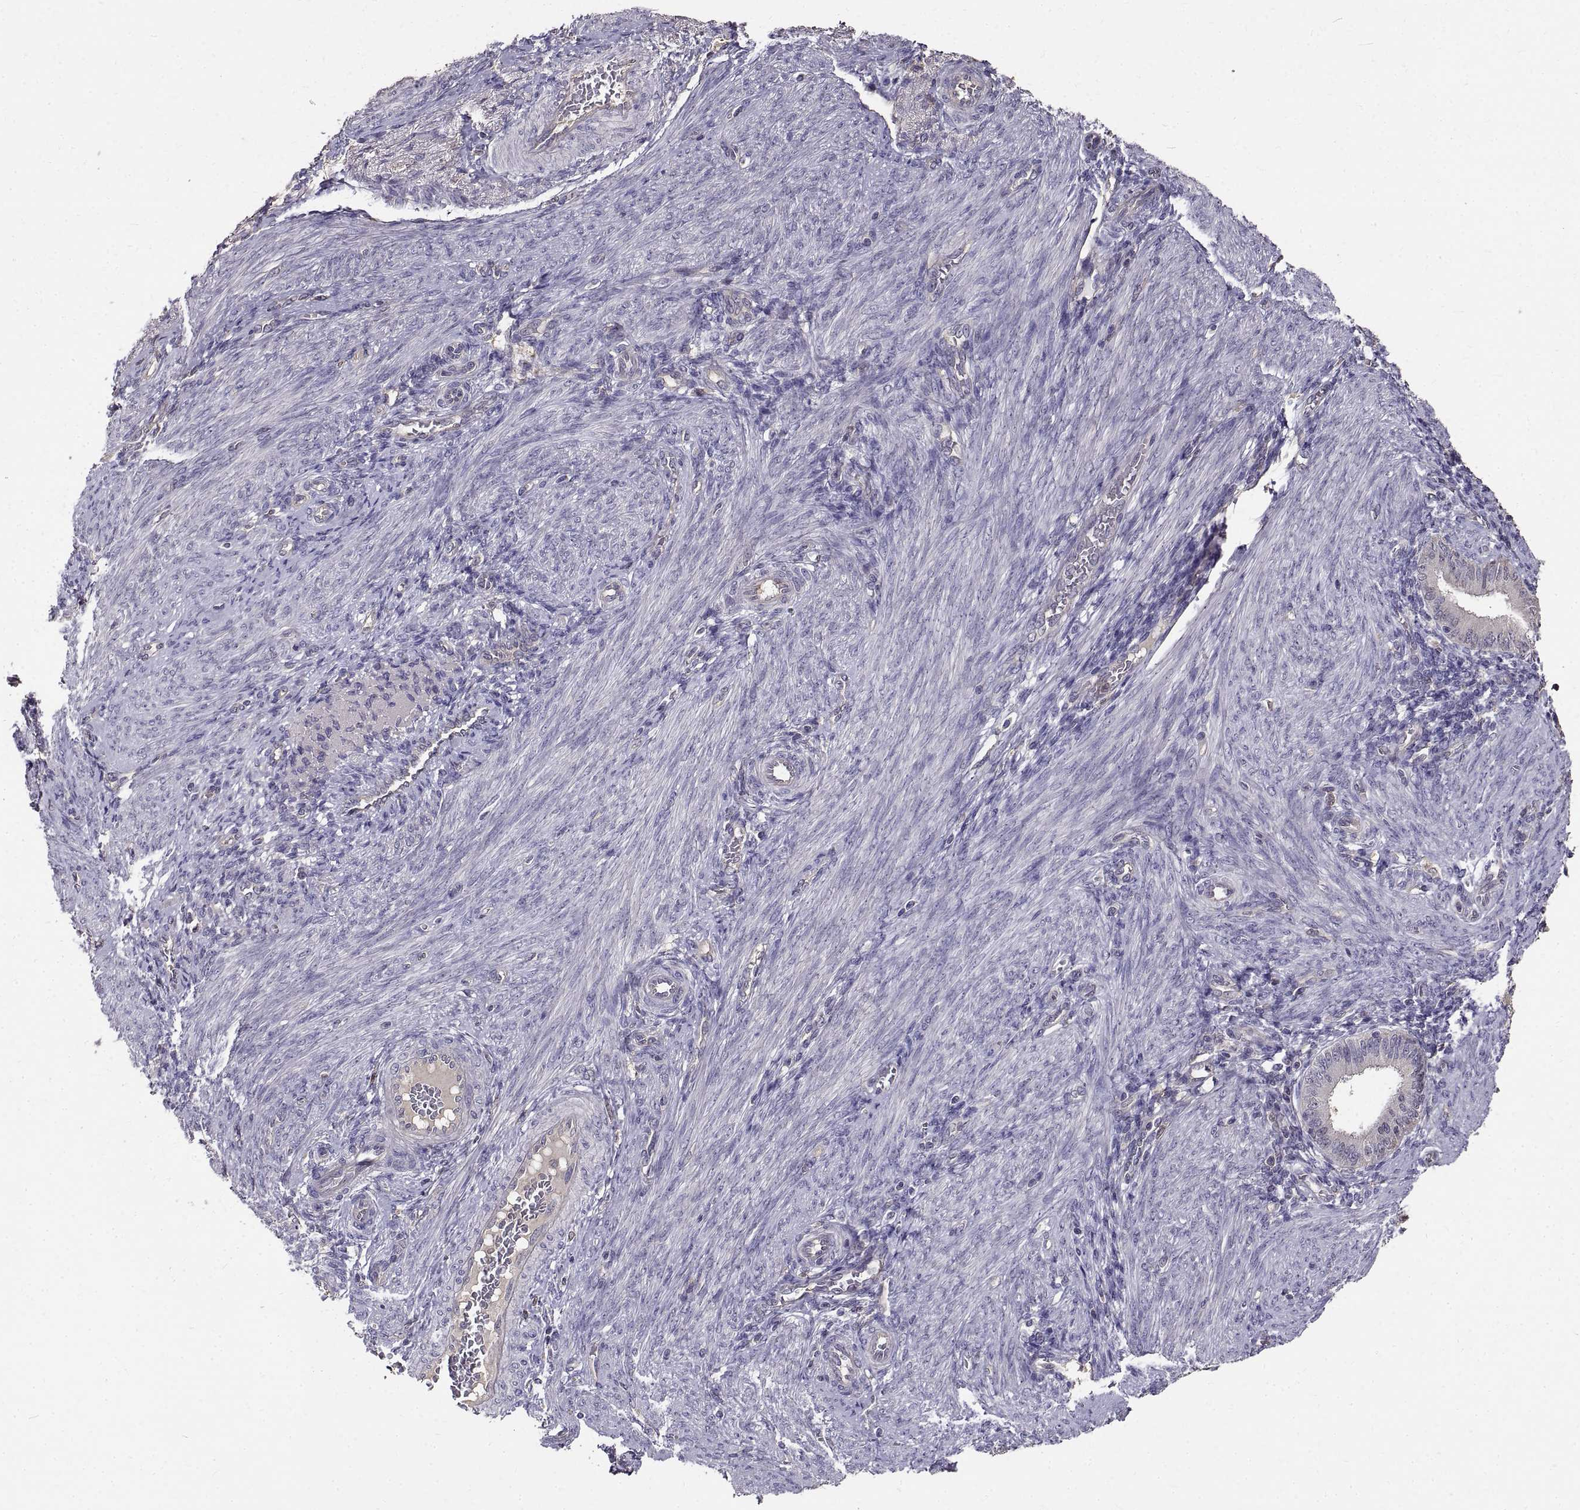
{"staining": {"intensity": "negative", "quantity": "none", "location": "none"}, "tissue": "endometrium", "cell_type": "Cells in endometrial stroma", "image_type": "normal", "snomed": [{"axis": "morphology", "description": "Normal tissue, NOS"}, {"axis": "topography", "description": "Endometrium"}], "caption": "Unremarkable endometrium was stained to show a protein in brown. There is no significant expression in cells in endometrial stroma. The staining is performed using DAB brown chromogen with nuclei counter-stained in using hematoxylin.", "gene": "PEA15", "patient": {"sex": "female", "age": 39}}